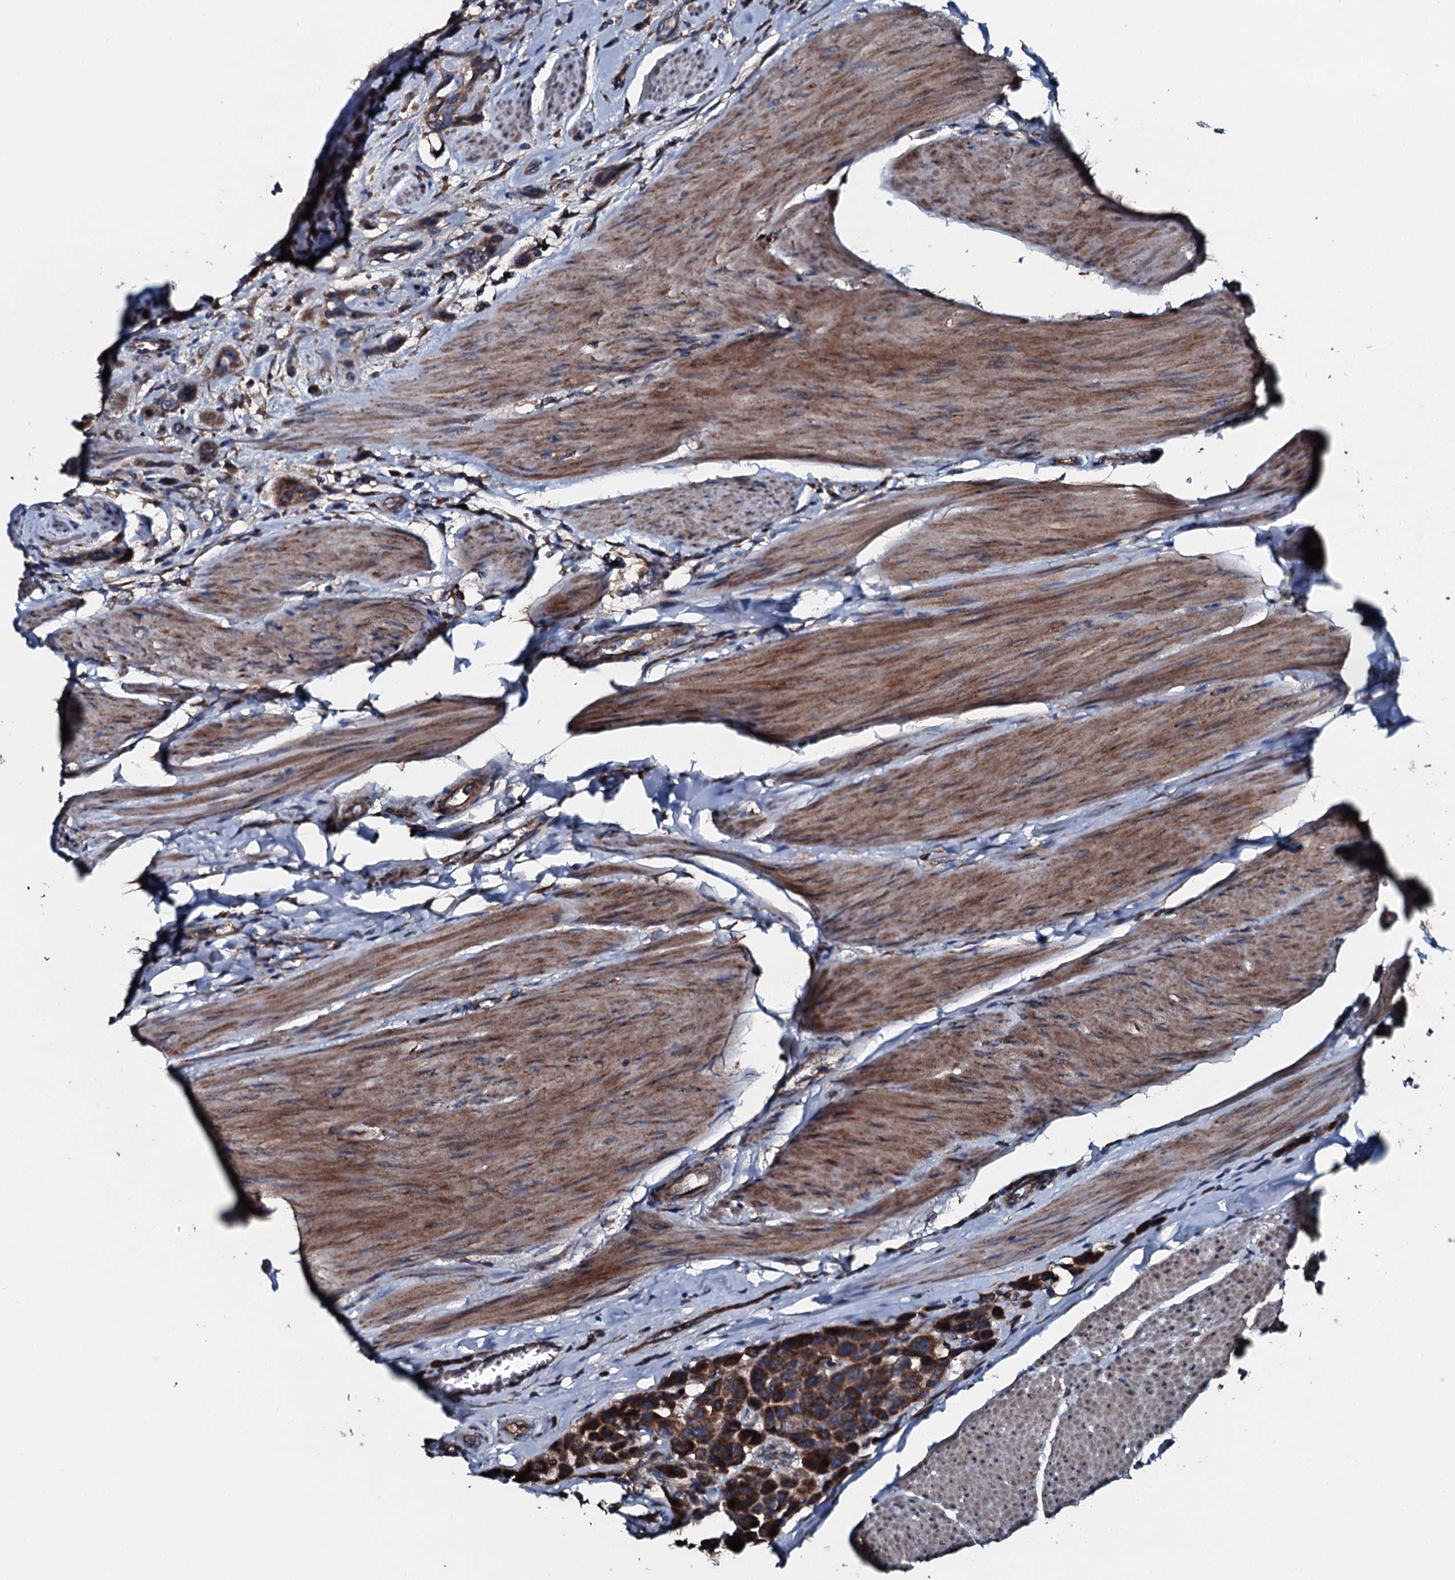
{"staining": {"intensity": "strong", "quantity": ">75%", "location": "cytoplasmic/membranous"}, "tissue": "urothelial cancer", "cell_type": "Tumor cells", "image_type": "cancer", "snomed": [{"axis": "morphology", "description": "Urothelial carcinoma, High grade"}, {"axis": "topography", "description": "Urinary bladder"}], "caption": "High-power microscopy captured an immunohistochemistry (IHC) image of urothelial cancer, revealing strong cytoplasmic/membranous staining in about >75% of tumor cells. (brown staining indicates protein expression, while blue staining denotes nuclei).", "gene": "ACSS3", "patient": {"sex": "male", "age": 50}}